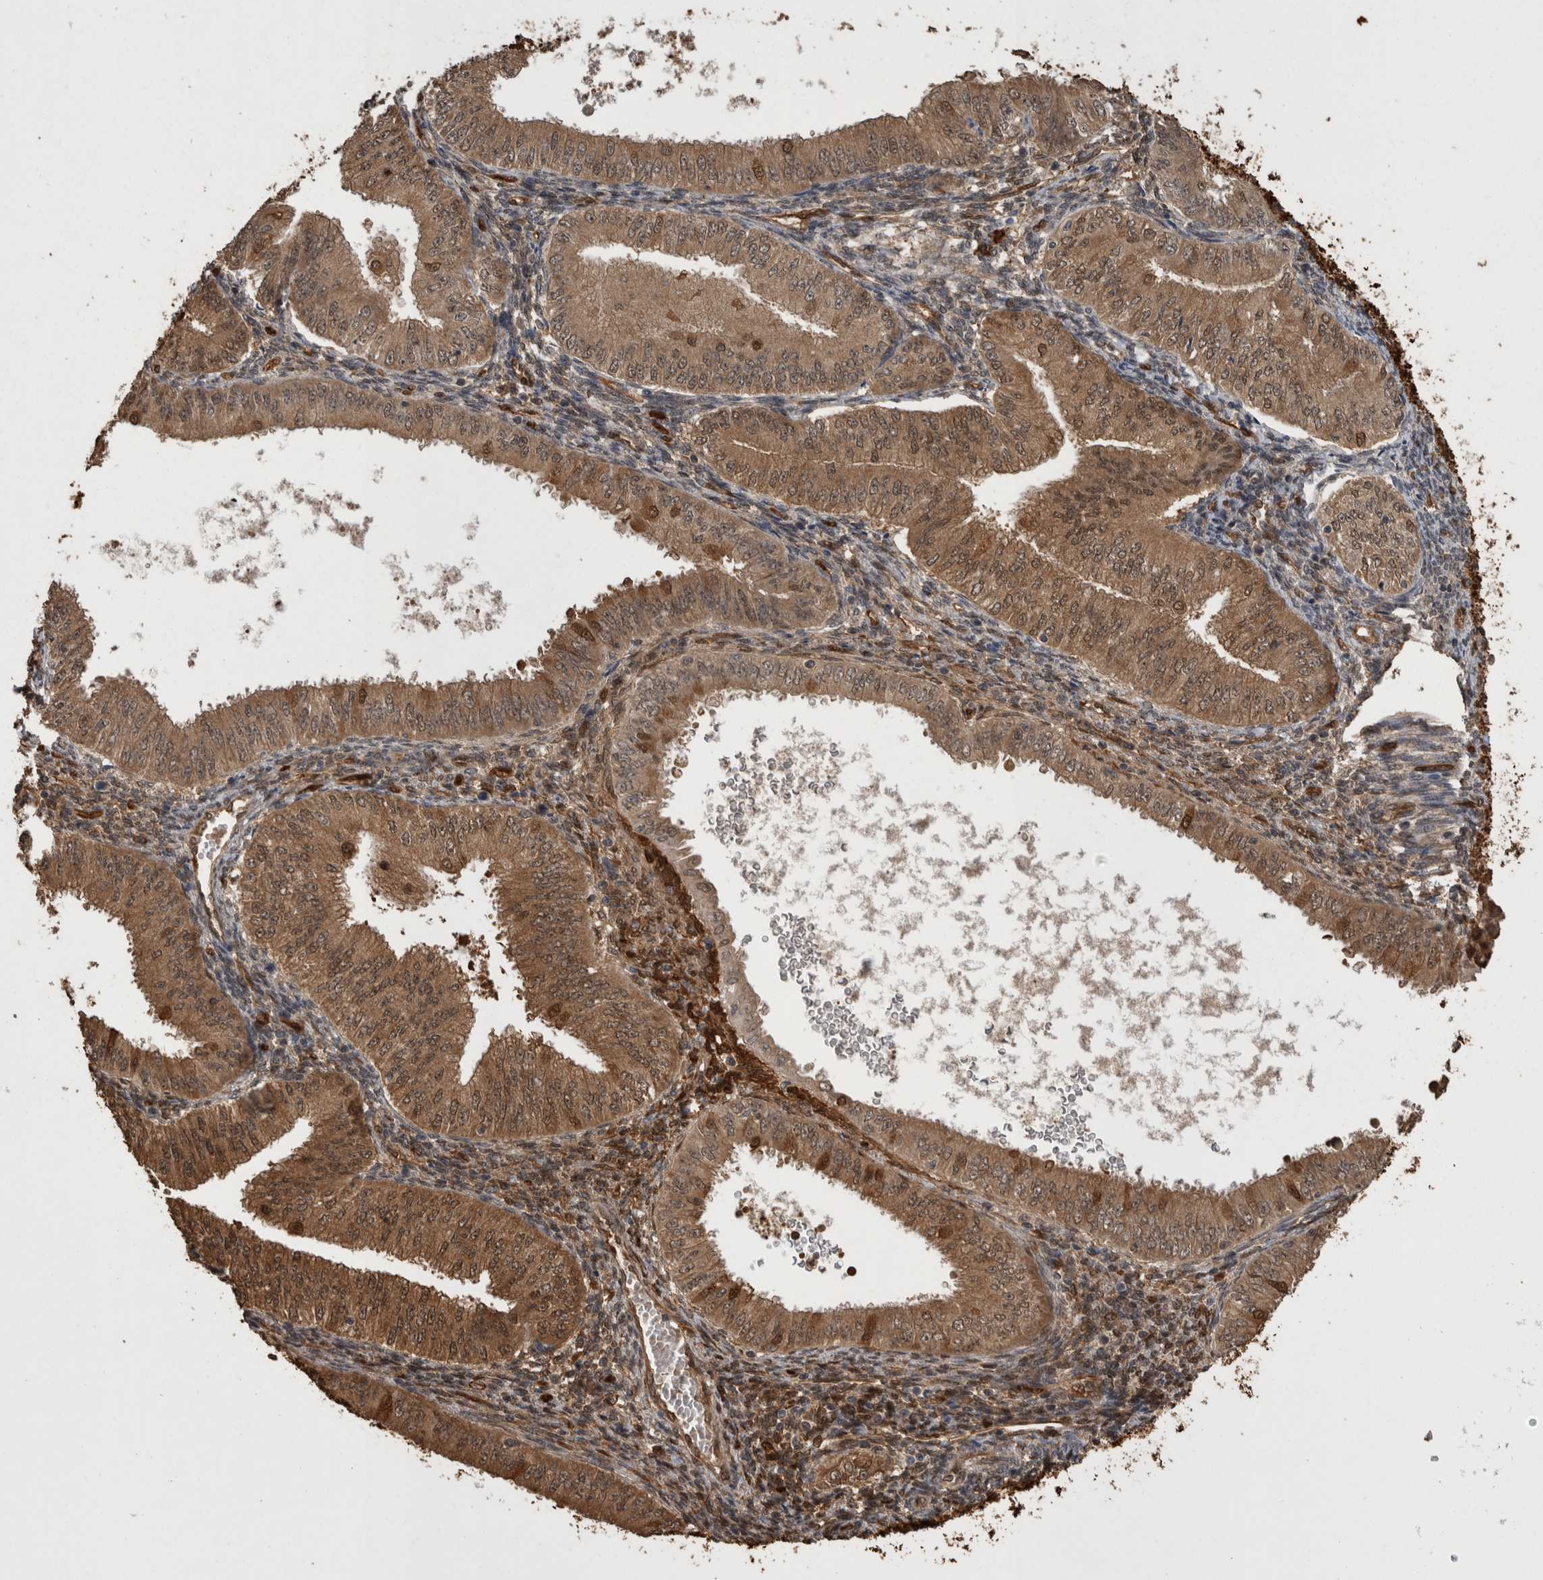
{"staining": {"intensity": "strong", "quantity": ">75%", "location": "cytoplasmic/membranous,nuclear"}, "tissue": "endometrial cancer", "cell_type": "Tumor cells", "image_type": "cancer", "snomed": [{"axis": "morphology", "description": "Normal tissue, NOS"}, {"axis": "morphology", "description": "Adenocarcinoma, NOS"}, {"axis": "topography", "description": "Endometrium"}], "caption": "Endometrial cancer (adenocarcinoma) stained for a protein (brown) exhibits strong cytoplasmic/membranous and nuclear positive expression in approximately >75% of tumor cells.", "gene": "LXN", "patient": {"sex": "female", "age": 53}}